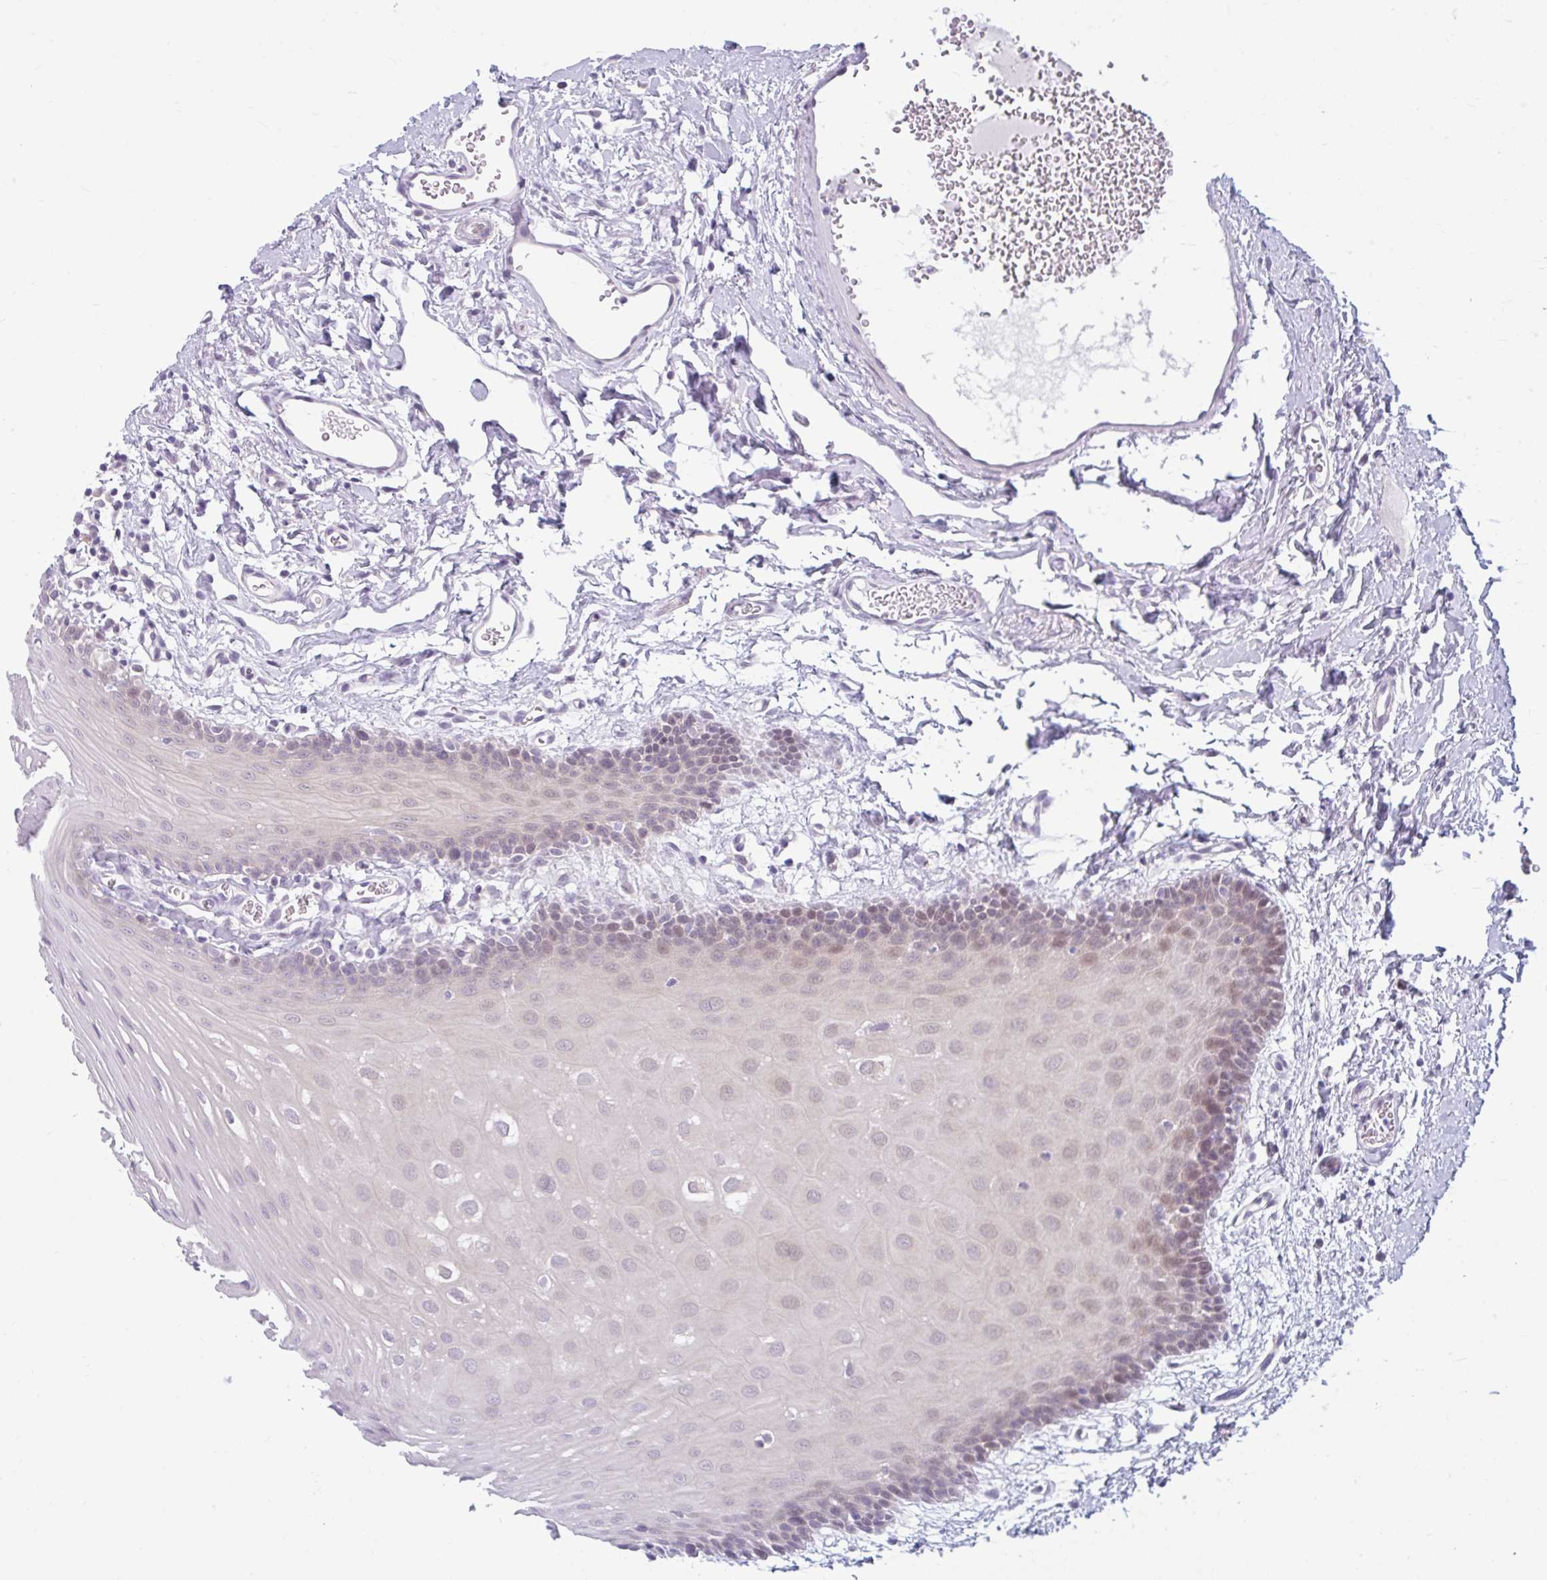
{"staining": {"intensity": "weak", "quantity": "25%-75%", "location": "nuclear"}, "tissue": "oral mucosa", "cell_type": "Squamous epithelial cells", "image_type": "normal", "snomed": [{"axis": "morphology", "description": "Normal tissue, NOS"}, {"axis": "topography", "description": "Oral tissue"}, {"axis": "topography", "description": "Tounge, NOS"}], "caption": "The histopathology image demonstrates a brown stain indicating the presence of a protein in the nuclear of squamous epithelial cells in oral mucosa. The staining is performed using DAB brown chromogen to label protein expression. The nuclei are counter-stained blue using hematoxylin.", "gene": "FAM153A", "patient": {"sex": "female", "age": 60}}